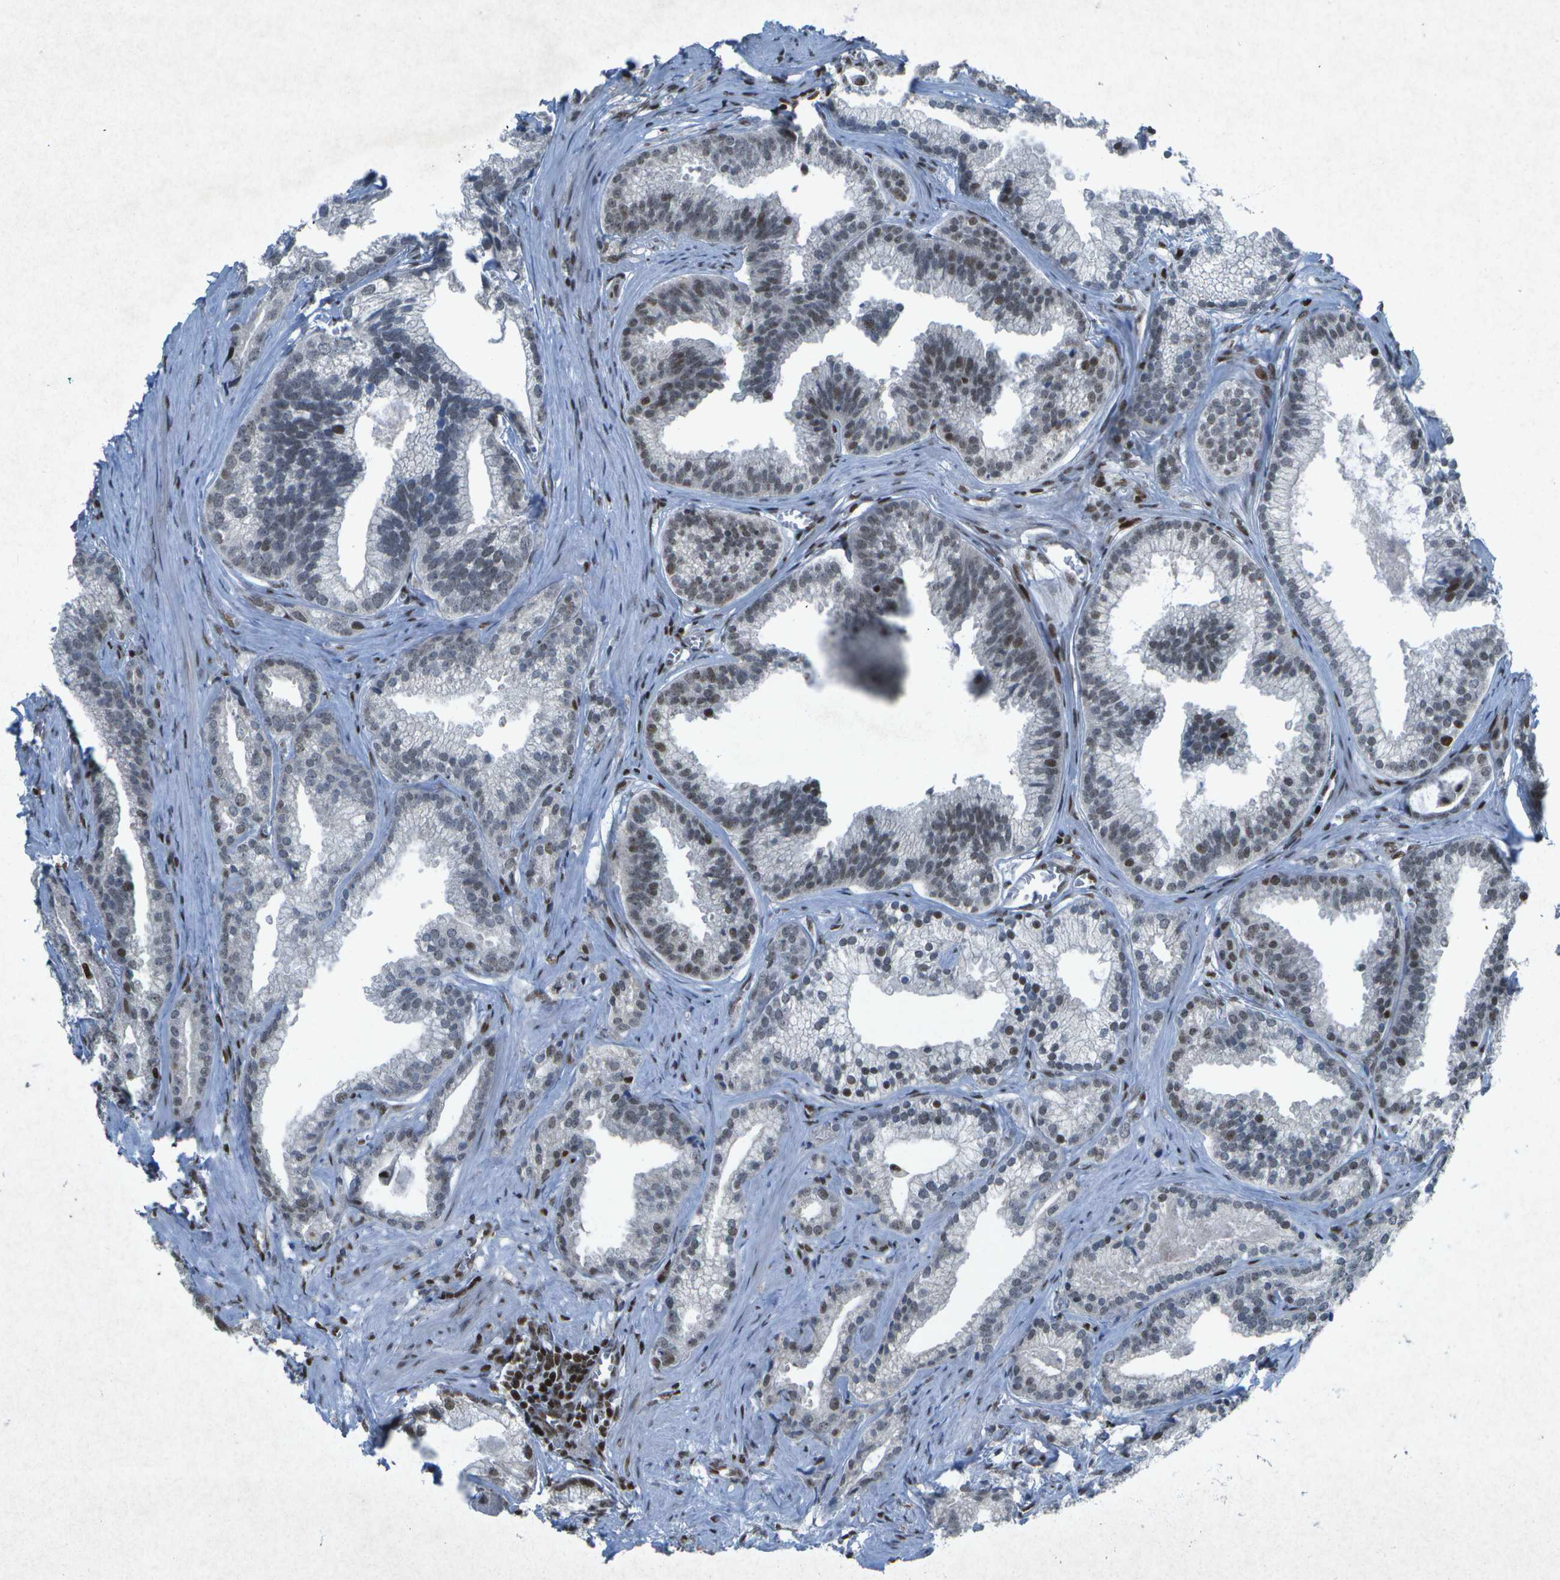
{"staining": {"intensity": "moderate", "quantity": "<25%", "location": "nuclear"}, "tissue": "prostate cancer", "cell_type": "Tumor cells", "image_type": "cancer", "snomed": [{"axis": "morphology", "description": "Adenocarcinoma, Low grade"}, {"axis": "topography", "description": "Prostate"}], "caption": "Prostate cancer was stained to show a protein in brown. There is low levels of moderate nuclear expression in about <25% of tumor cells.", "gene": "MTA2", "patient": {"sex": "male", "age": 59}}